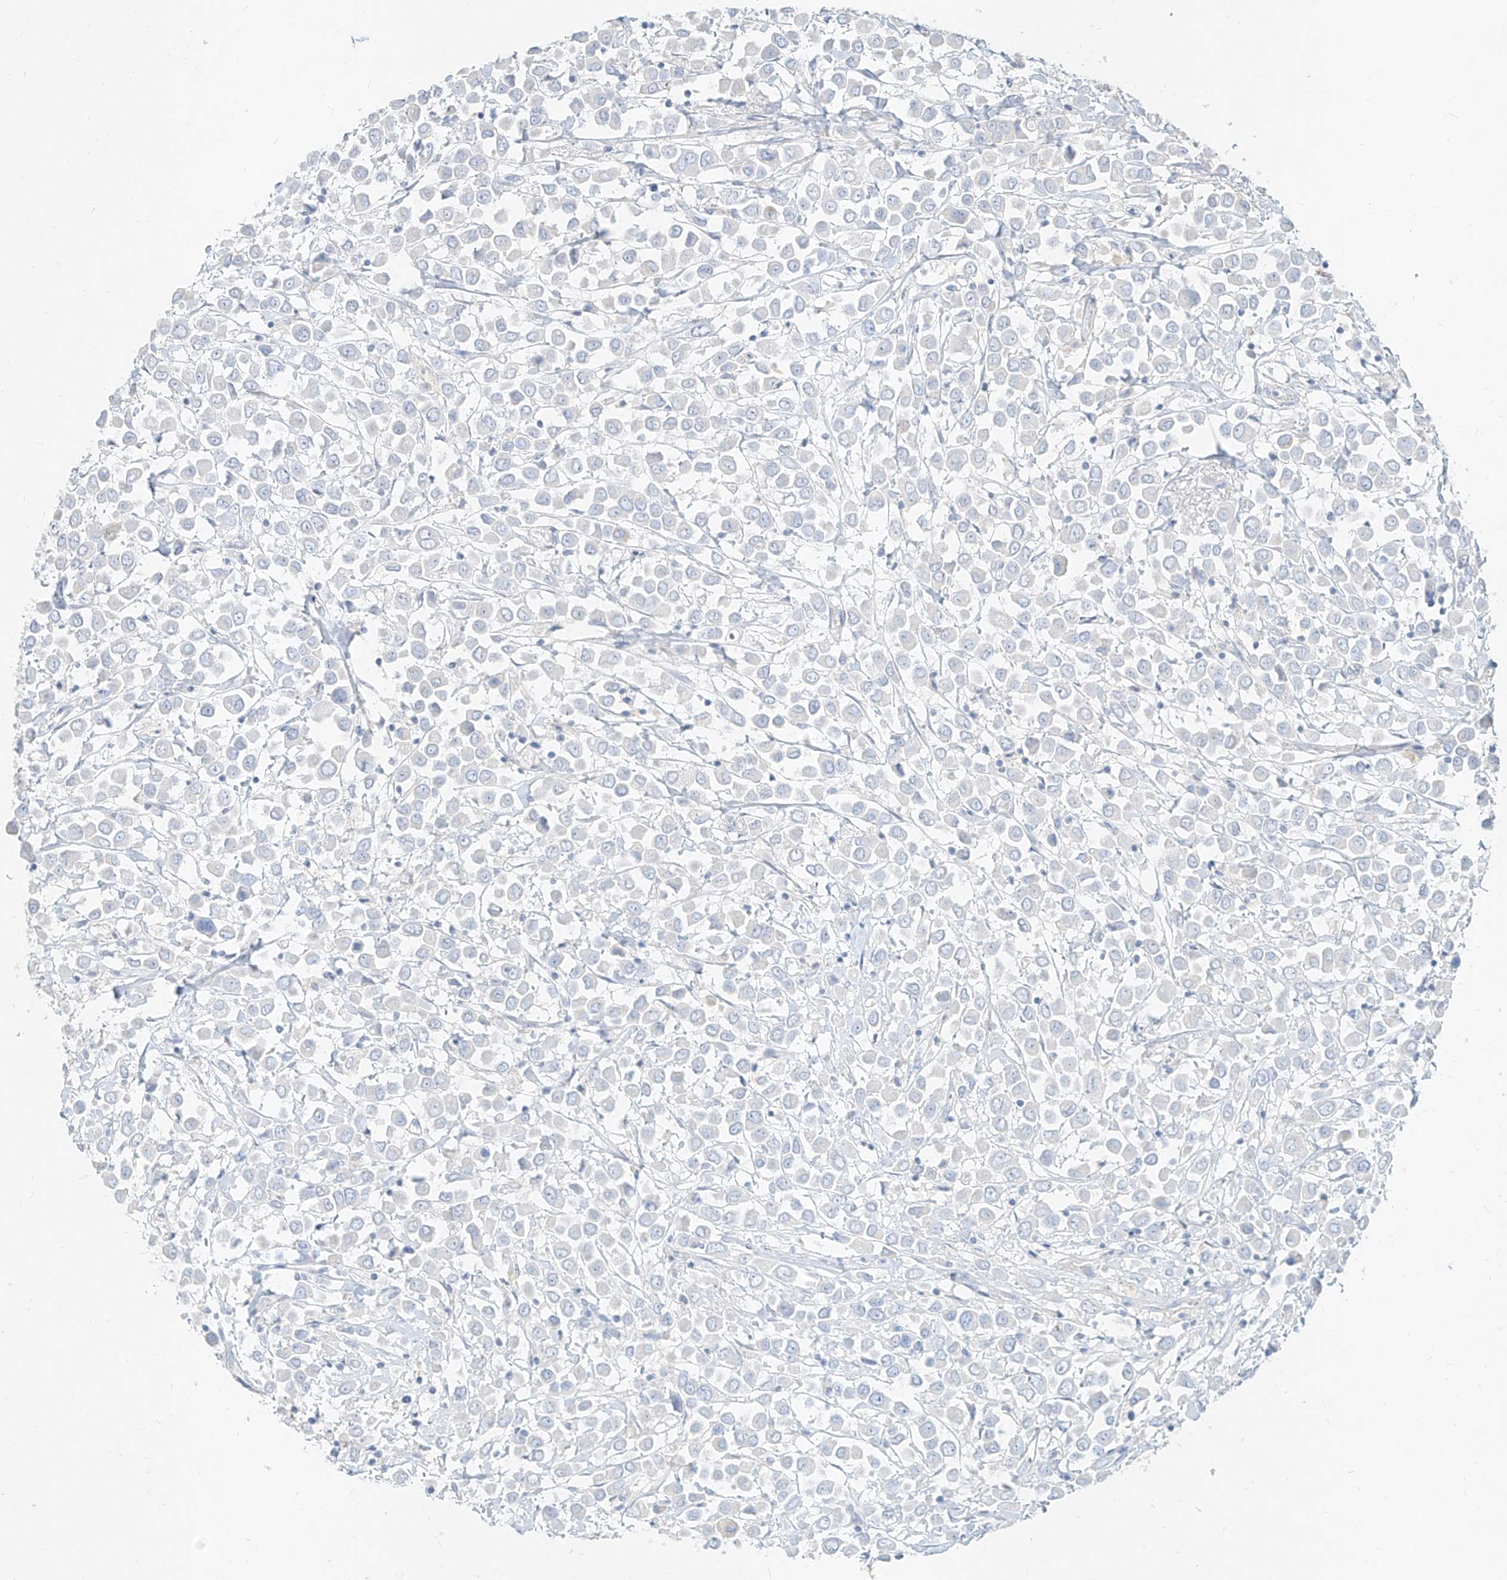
{"staining": {"intensity": "negative", "quantity": "none", "location": "none"}, "tissue": "breast cancer", "cell_type": "Tumor cells", "image_type": "cancer", "snomed": [{"axis": "morphology", "description": "Duct carcinoma"}, {"axis": "topography", "description": "Breast"}], "caption": "Tumor cells are negative for brown protein staining in breast cancer (invasive ductal carcinoma).", "gene": "ZZEF1", "patient": {"sex": "female", "age": 61}}